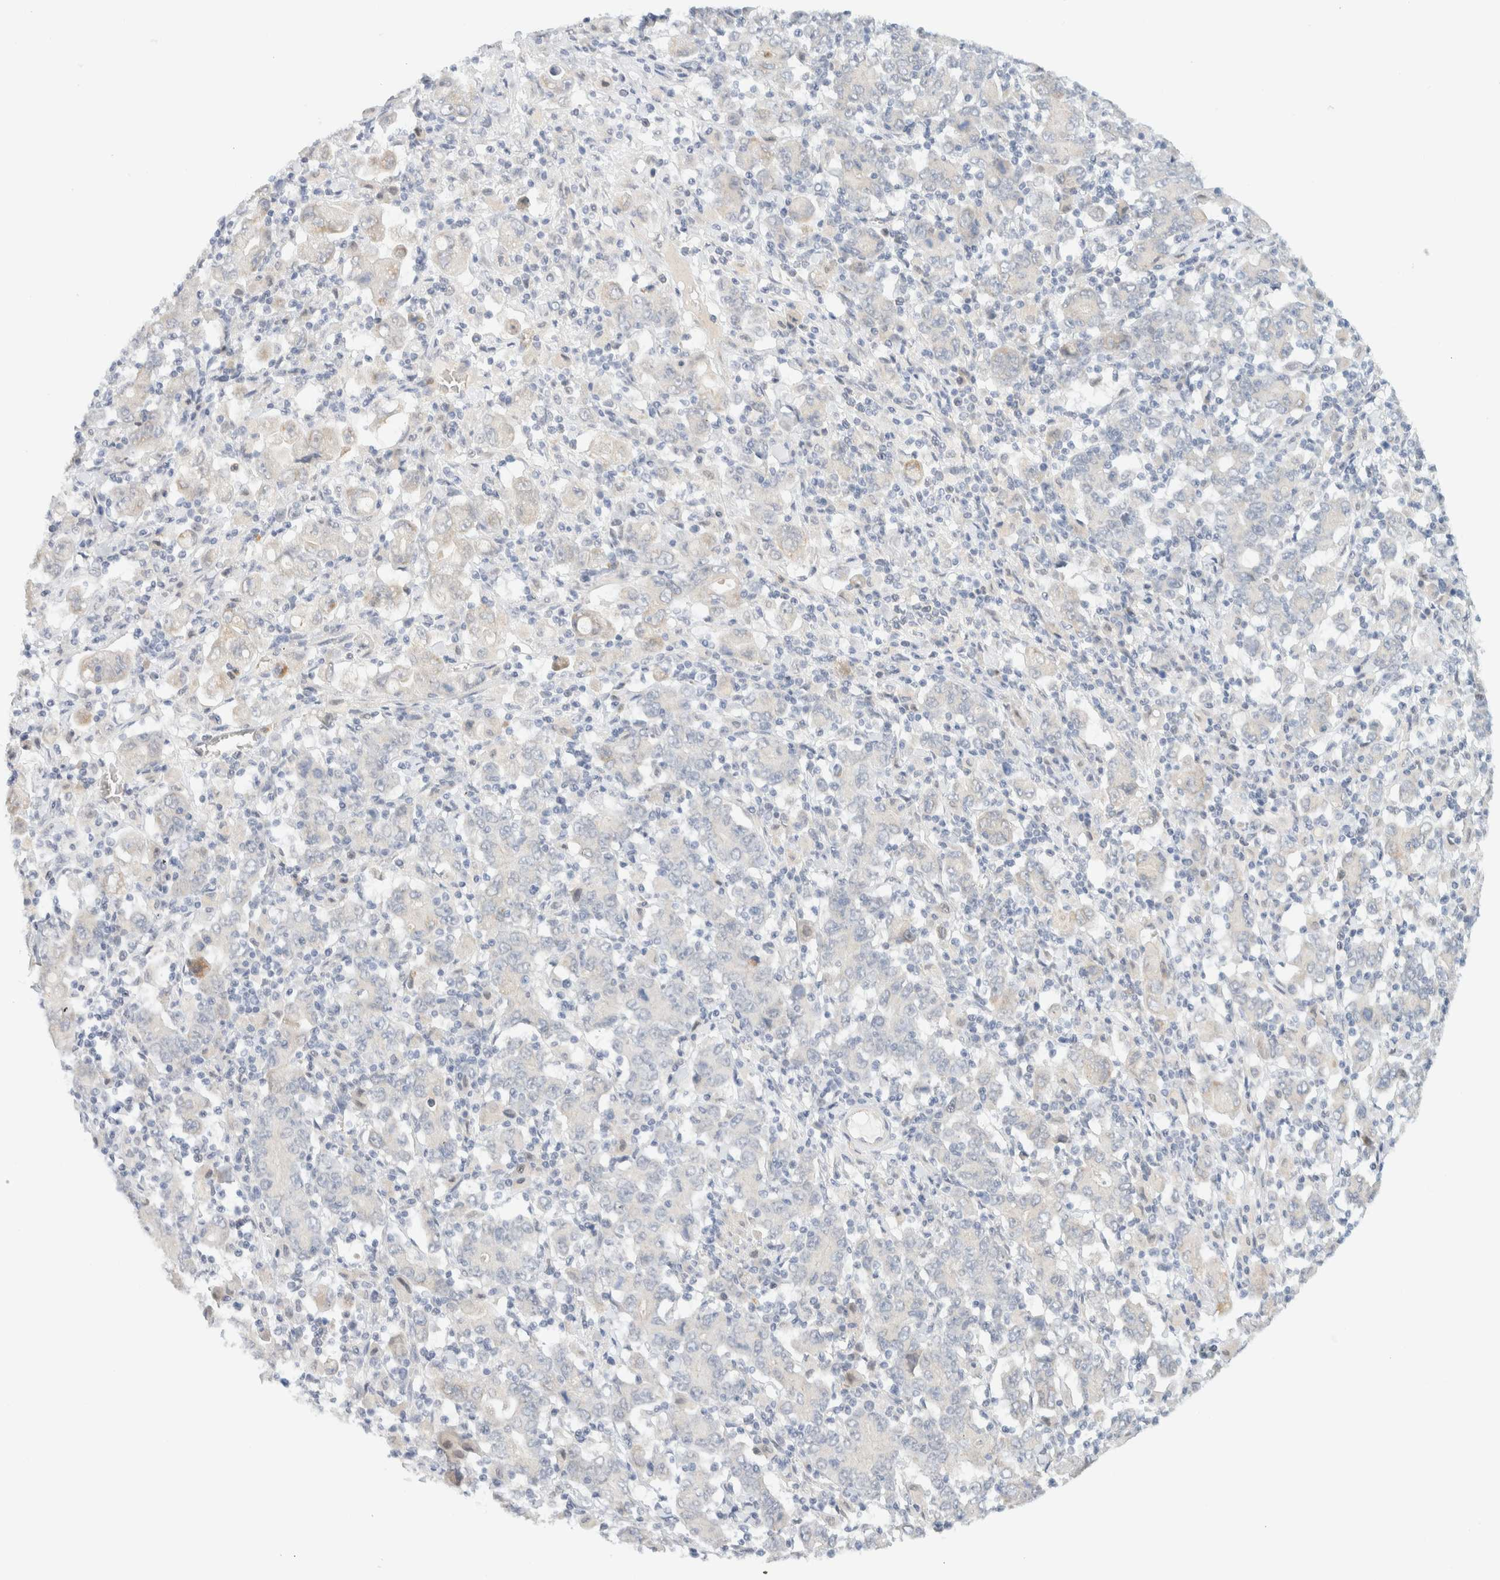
{"staining": {"intensity": "negative", "quantity": "none", "location": "none"}, "tissue": "stomach cancer", "cell_type": "Tumor cells", "image_type": "cancer", "snomed": [{"axis": "morphology", "description": "Adenocarcinoma, NOS"}, {"axis": "topography", "description": "Stomach, upper"}], "caption": "Tumor cells show no significant staining in stomach cancer (adenocarcinoma).", "gene": "TNK1", "patient": {"sex": "male", "age": 69}}